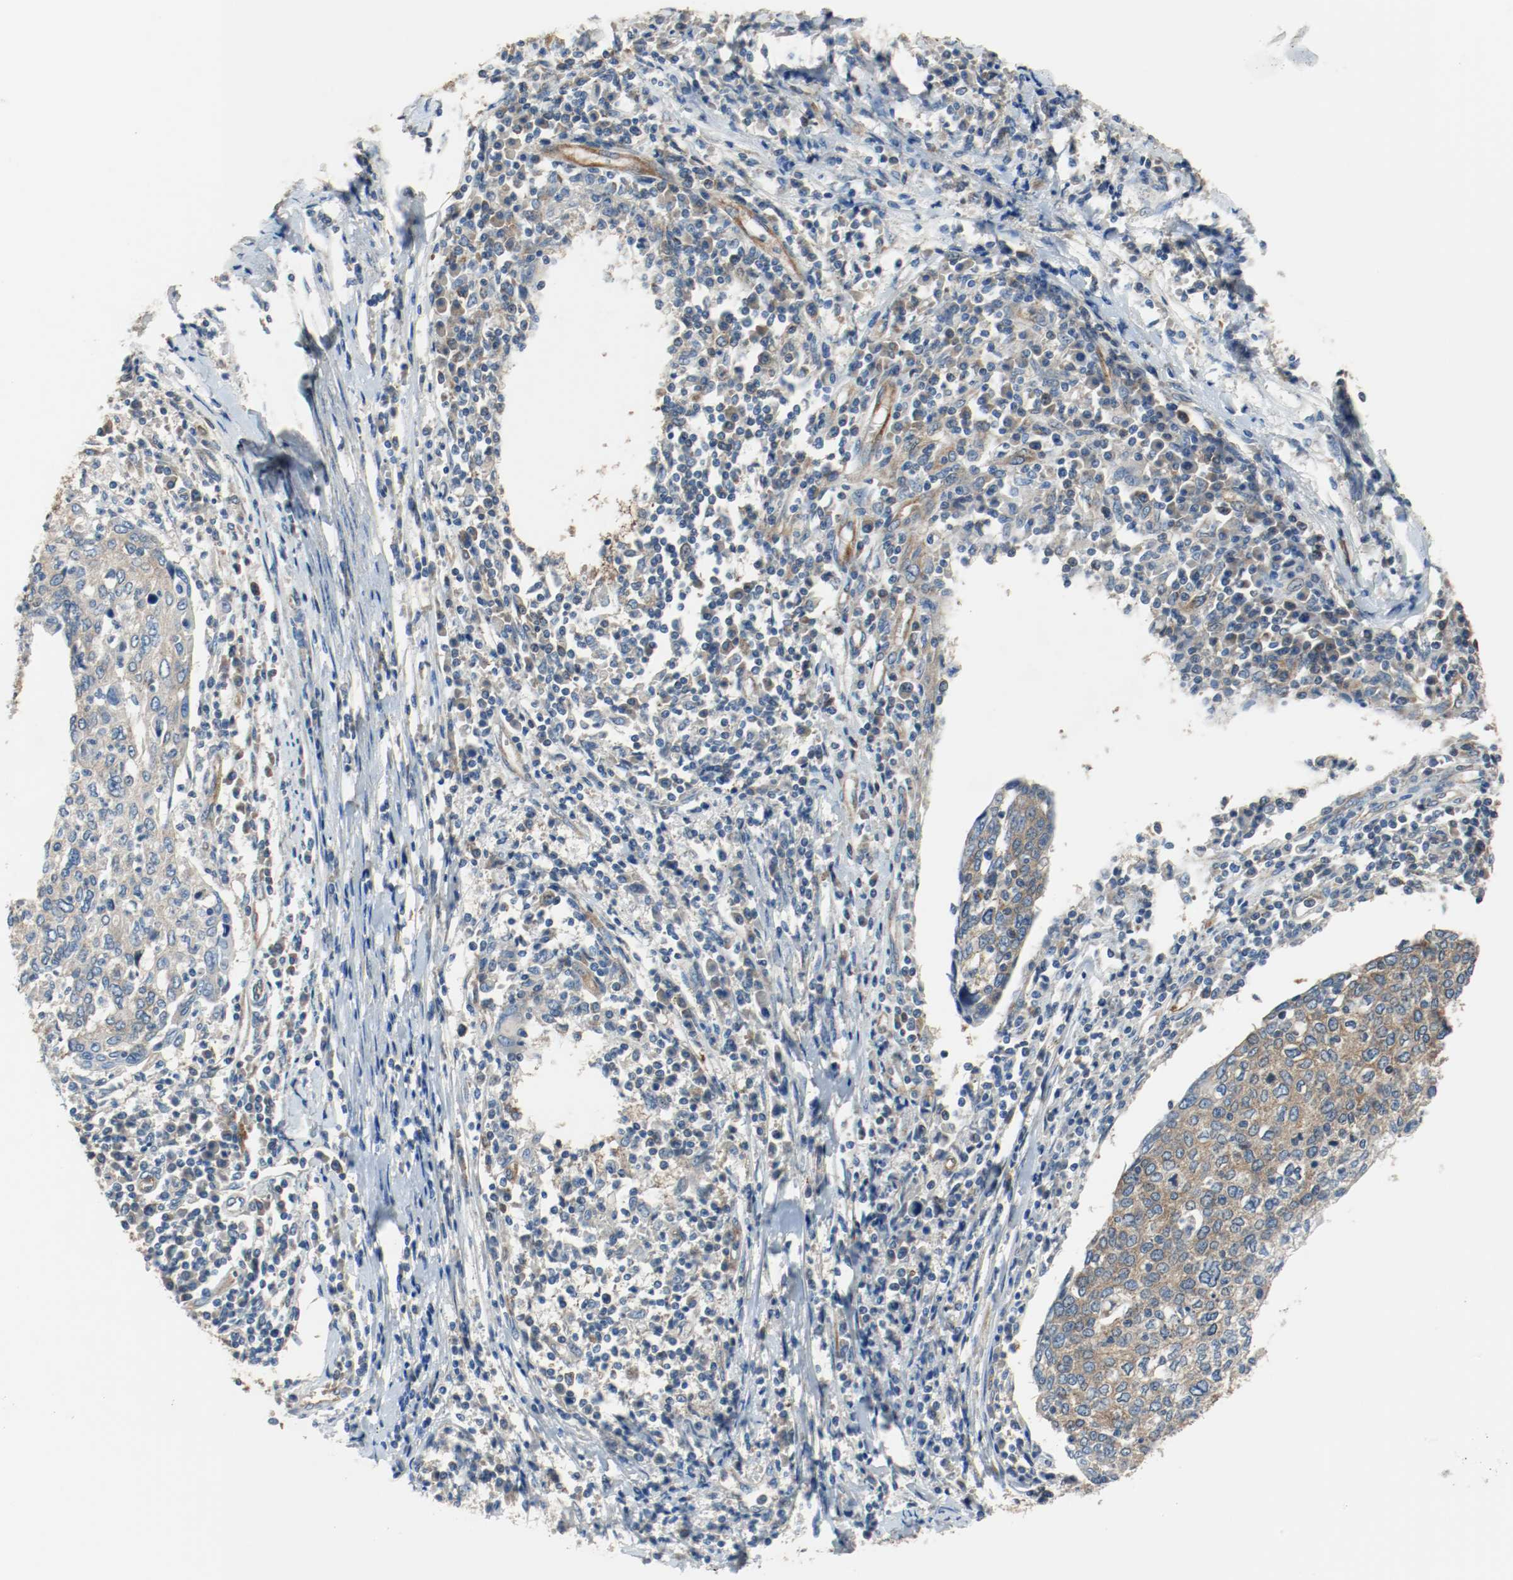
{"staining": {"intensity": "weak", "quantity": ">75%", "location": "cytoplasmic/membranous"}, "tissue": "cervical cancer", "cell_type": "Tumor cells", "image_type": "cancer", "snomed": [{"axis": "morphology", "description": "Squamous cell carcinoma, NOS"}, {"axis": "topography", "description": "Cervix"}], "caption": "This is an image of immunohistochemistry (IHC) staining of cervical cancer (squamous cell carcinoma), which shows weak staining in the cytoplasmic/membranous of tumor cells.", "gene": "TUBA3D", "patient": {"sex": "female", "age": 40}}